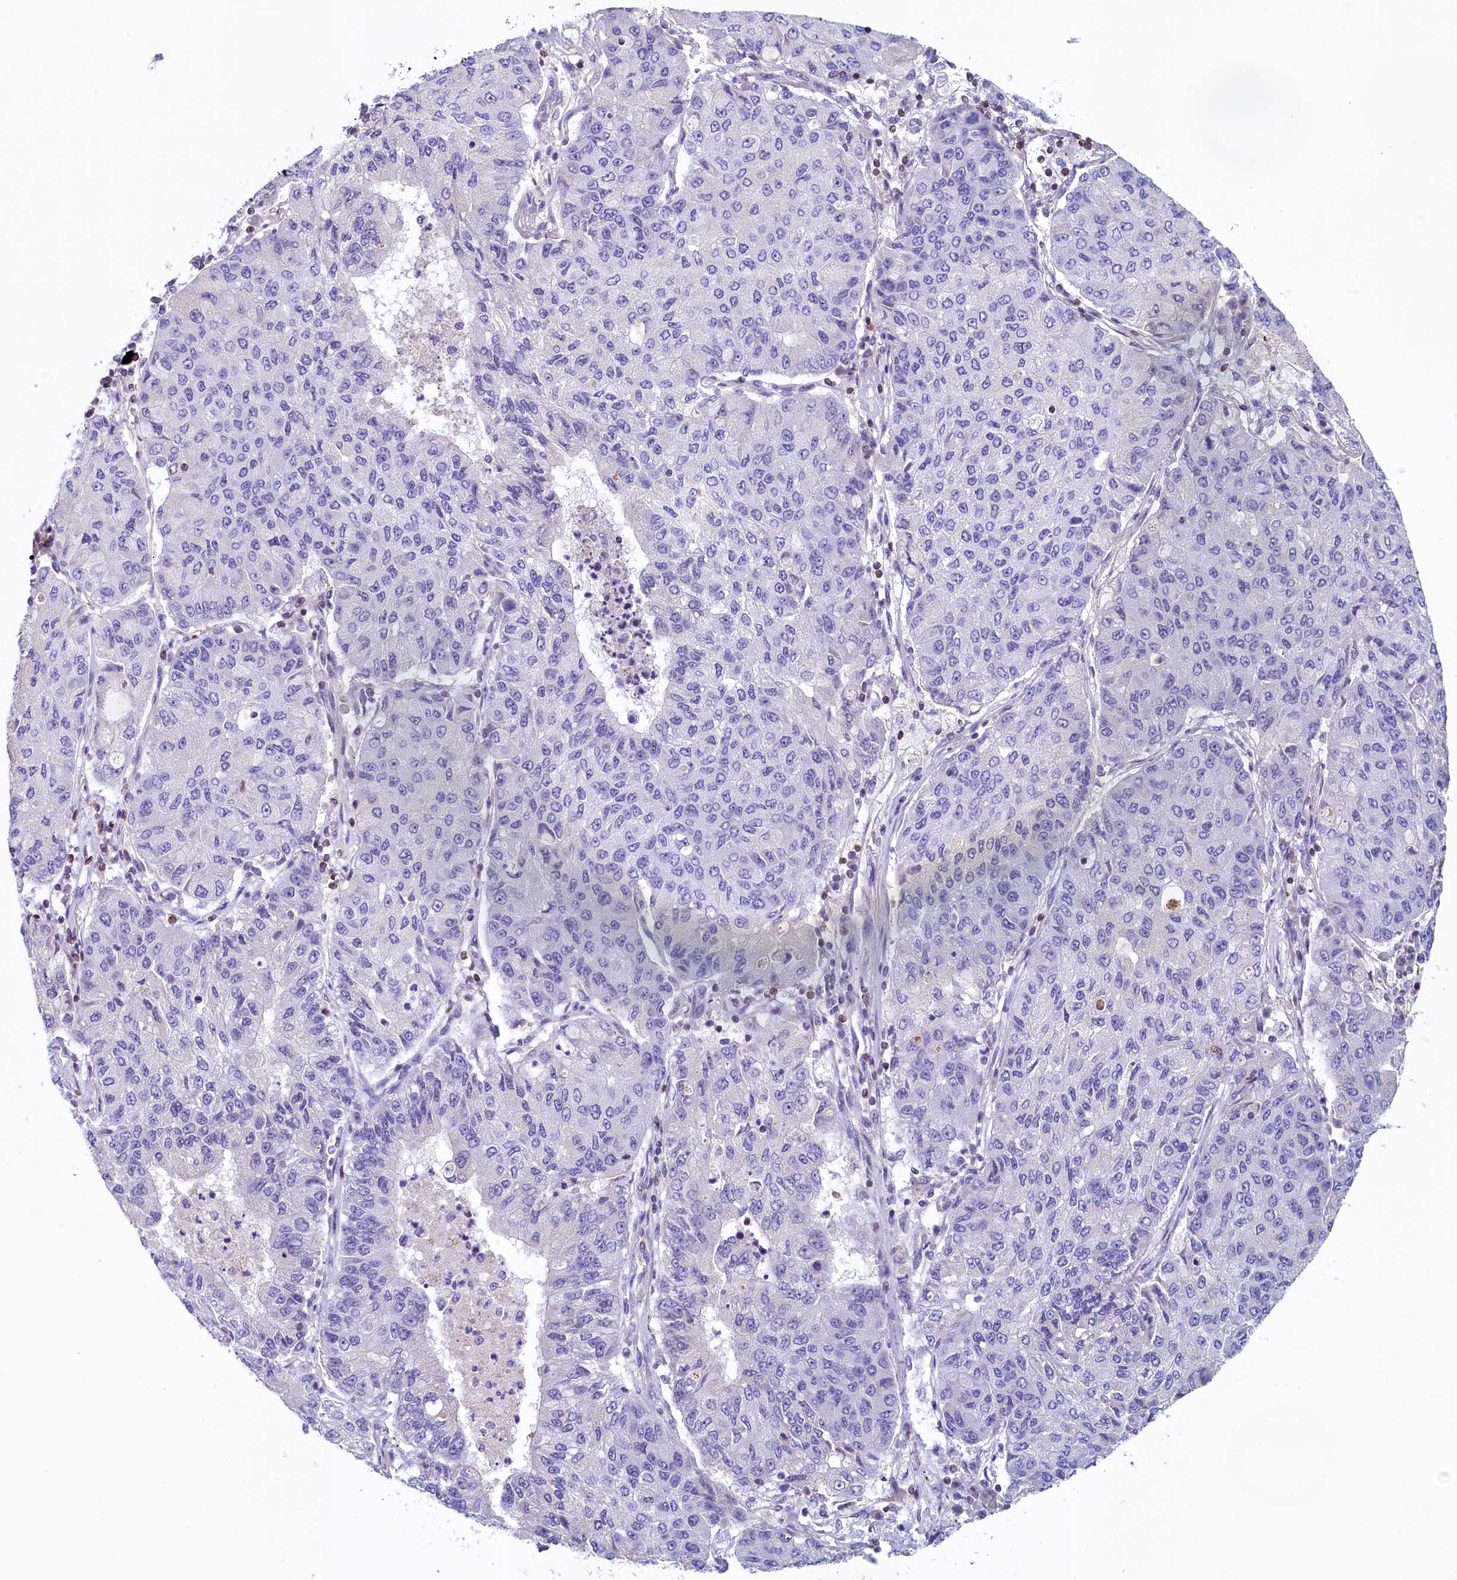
{"staining": {"intensity": "negative", "quantity": "none", "location": "none"}, "tissue": "lung cancer", "cell_type": "Tumor cells", "image_type": "cancer", "snomed": [{"axis": "morphology", "description": "Squamous cell carcinoma, NOS"}, {"axis": "topography", "description": "Lung"}], "caption": "A high-resolution photomicrograph shows IHC staining of lung cancer (squamous cell carcinoma), which exhibits no significant staining in tumor cells.", "gene": "TRAF3IP3", "patient": {"sex": "male", "age": 74}}